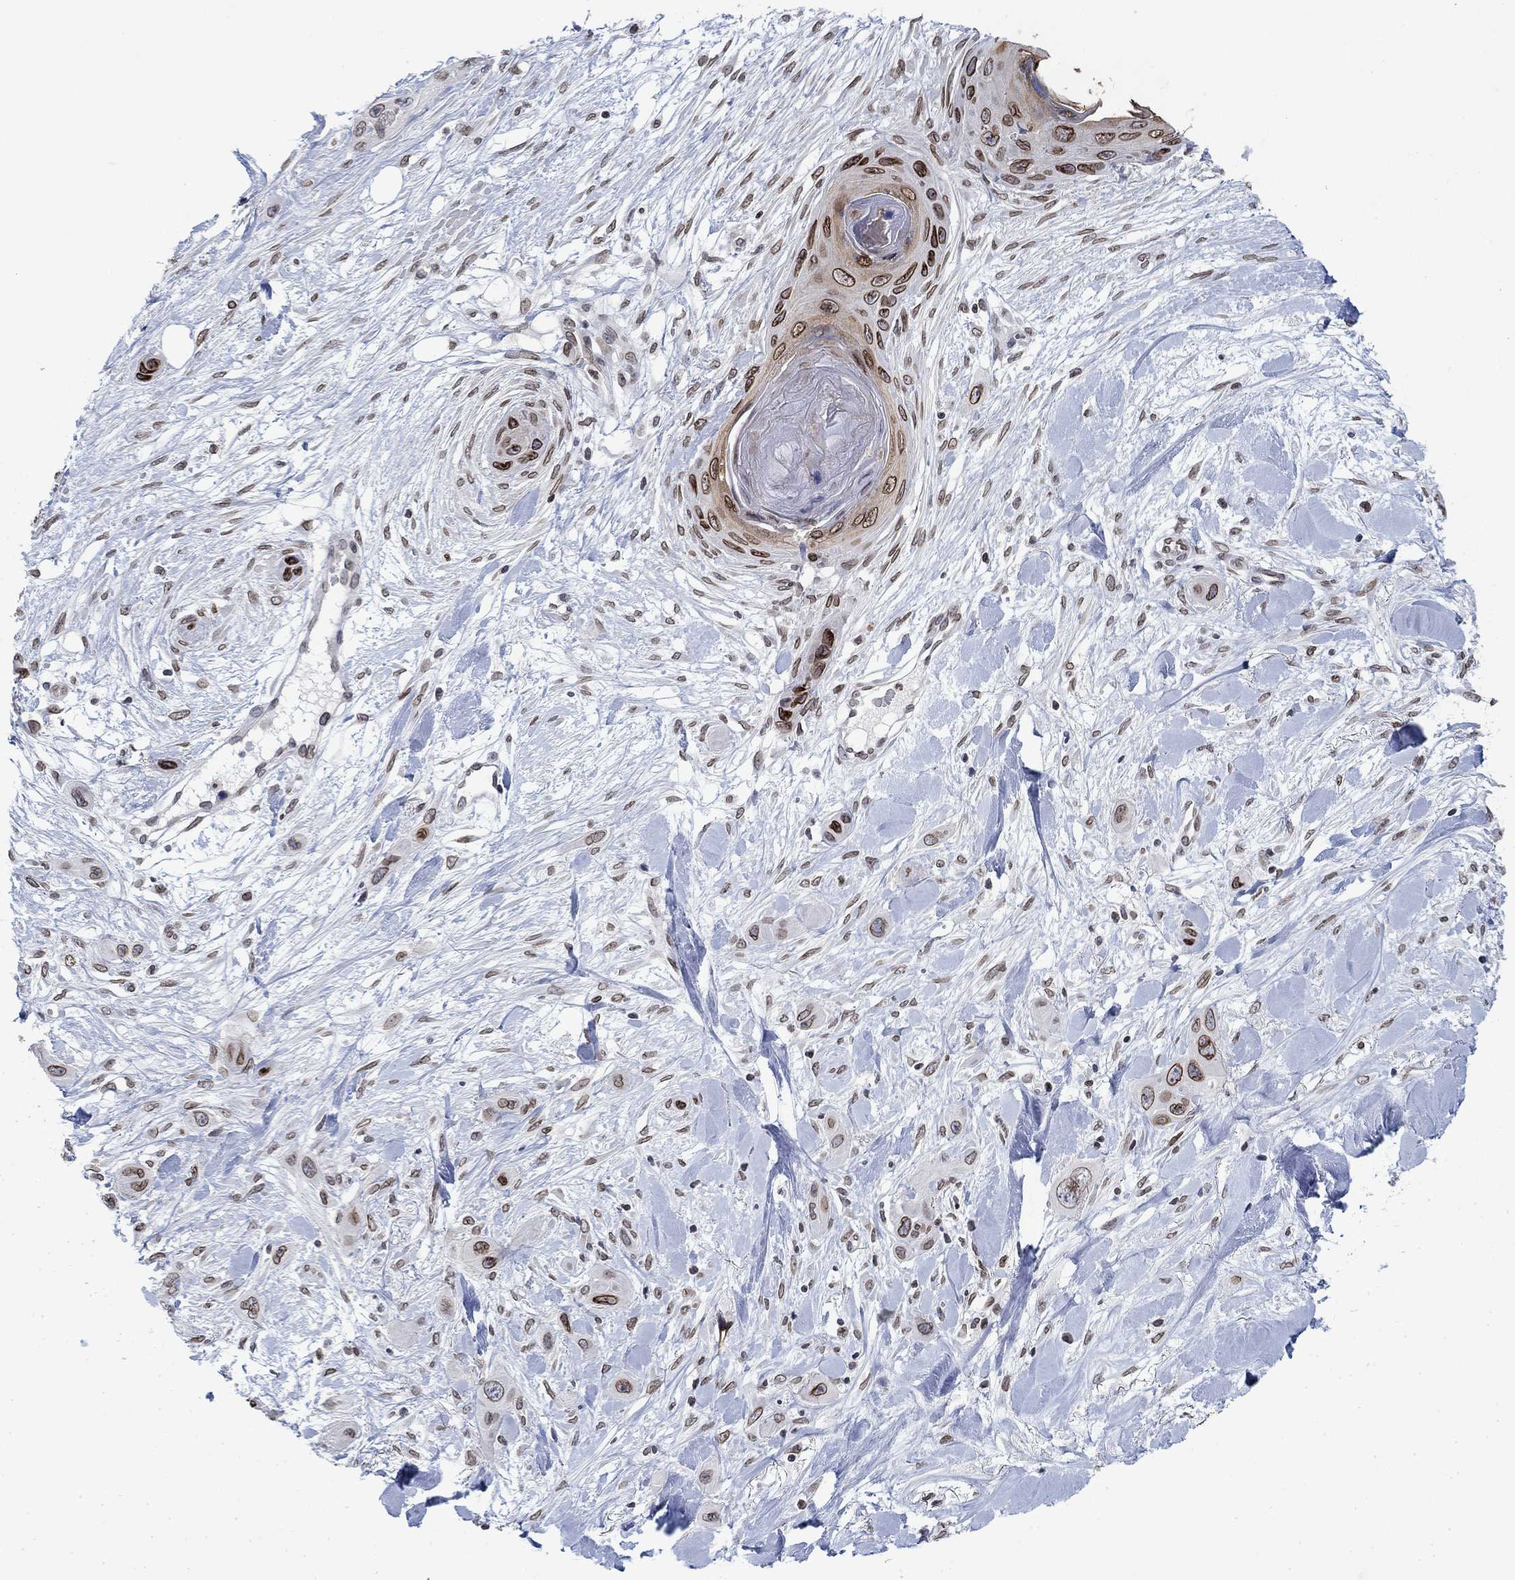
{"staining": {"intensity": "strong", "quantity": ">75%", "location": "cytoplasmic/membranous,nuclear"}, "tissue": "skin cancer", "cell_type": "Tumor cells", "image_type": "cancer", "snomed": [{"axis": "morphology", "description": "Squamous cell carcinoma, NOS"}, {"axis": "topography", "description": "Skin"}], "caption": "Protein expression analysis of skin squamous cell carcinoma demonstrates strong cytoplasmic/membranous and nuclear staining in approximately >75% of tumor cells. (DAB (3,3'-diaminobenzidine) IHC, brown staining for protein, blue staining for nuclei).", "gene": "TOR1AIP1", "patient": {"sex": "male", "age": 79}}